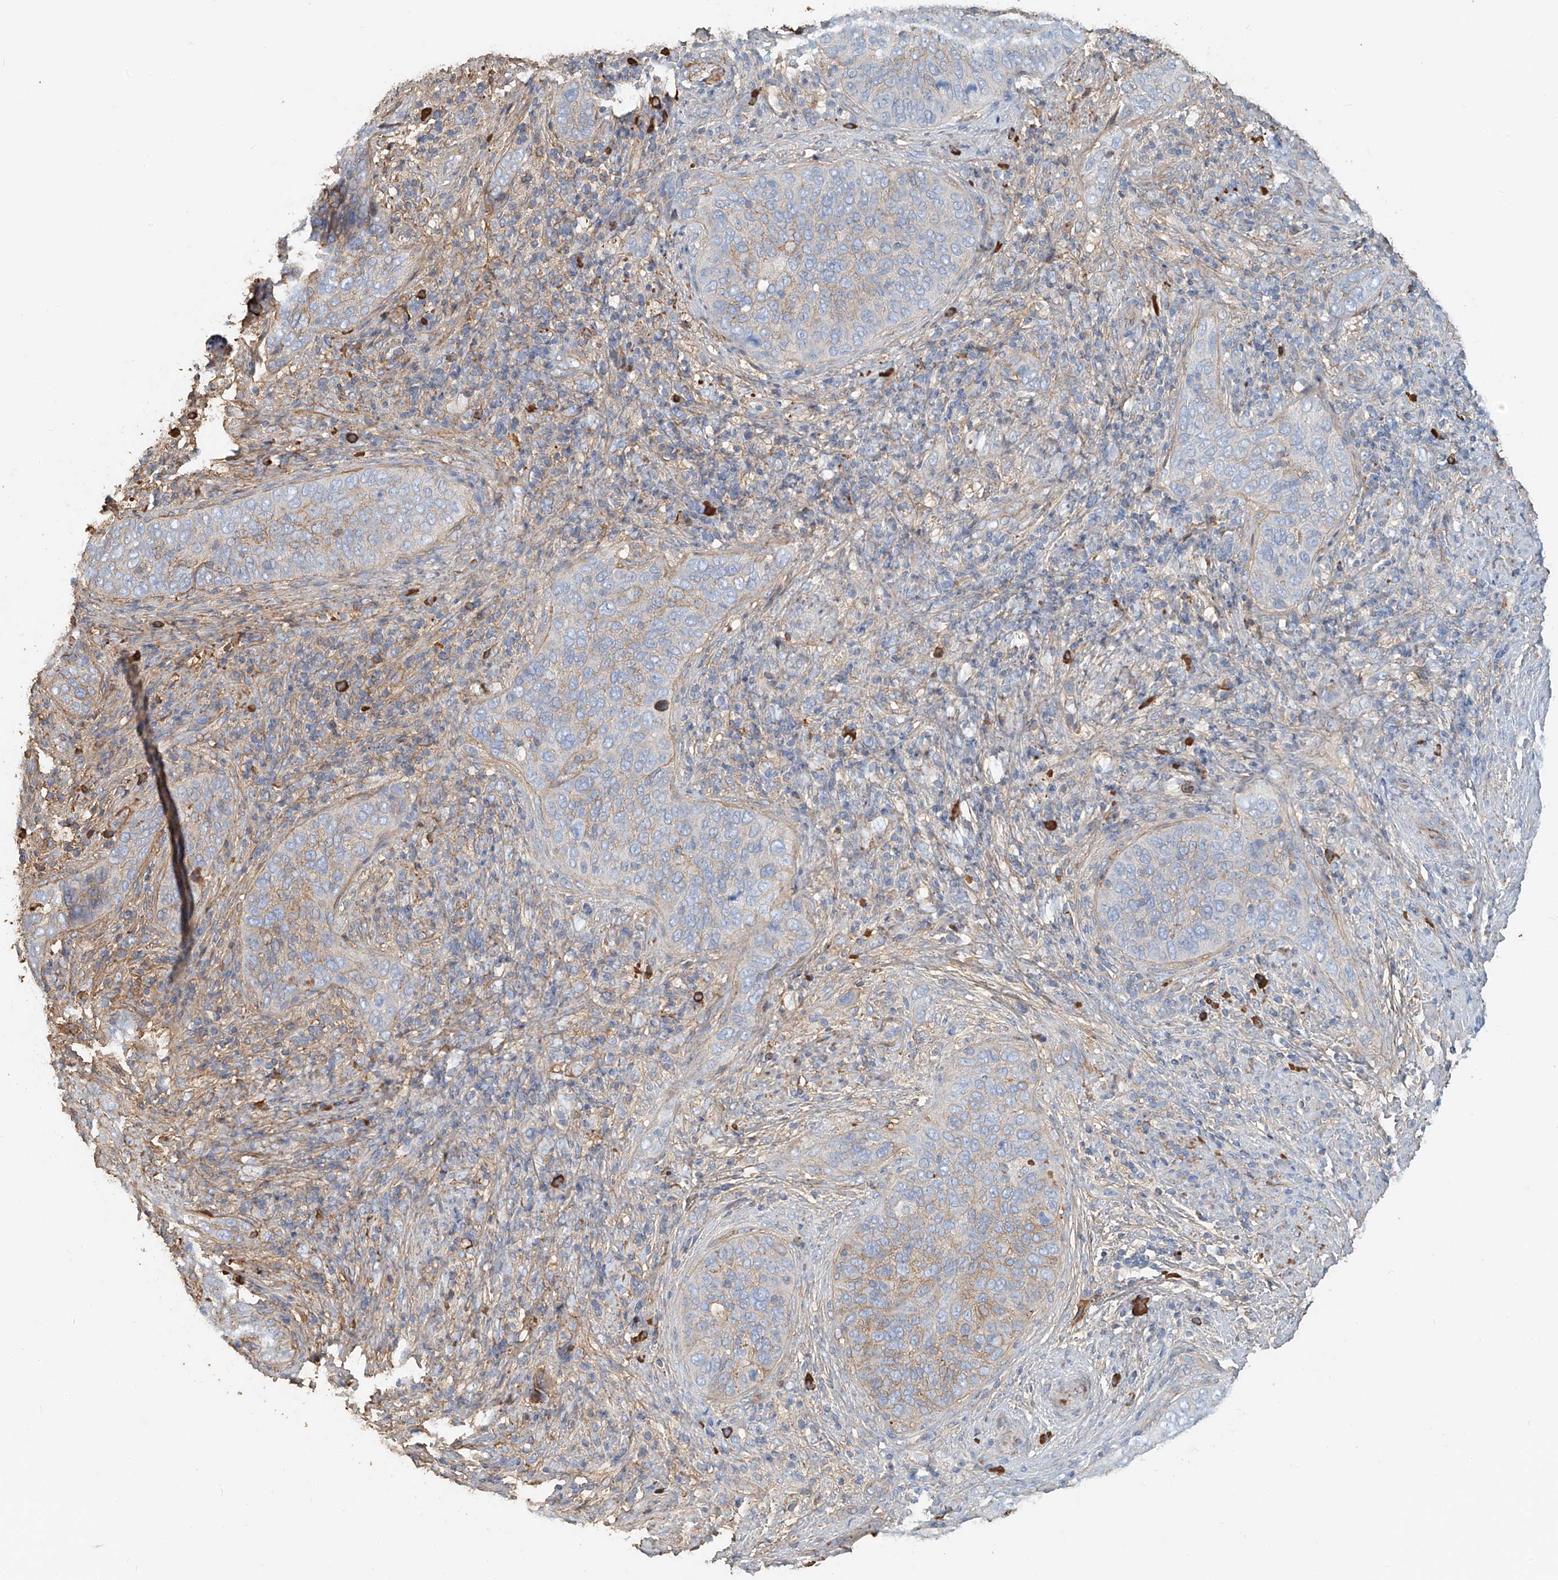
{"staining": {"intensity": "weak", "quantity": "<25%", "location": "cytoplasmic/membranous"}, "tissue": "cervical cancer", "cell_type": "Tumor cells", "image_type": "cancer", "snomed": [{"axis": "morphology", "description": "Squamous cell carcinoma, NOS"}, {"axis": "topography", "description": "Cervix"}], "caption": "Immunohistochemistry of cervical cancer (squamous cell carcinoma) demonstrates no staining in tumor cells.", "gene": "ZFP30", "patient": {"sex": "female", "age": 60}}